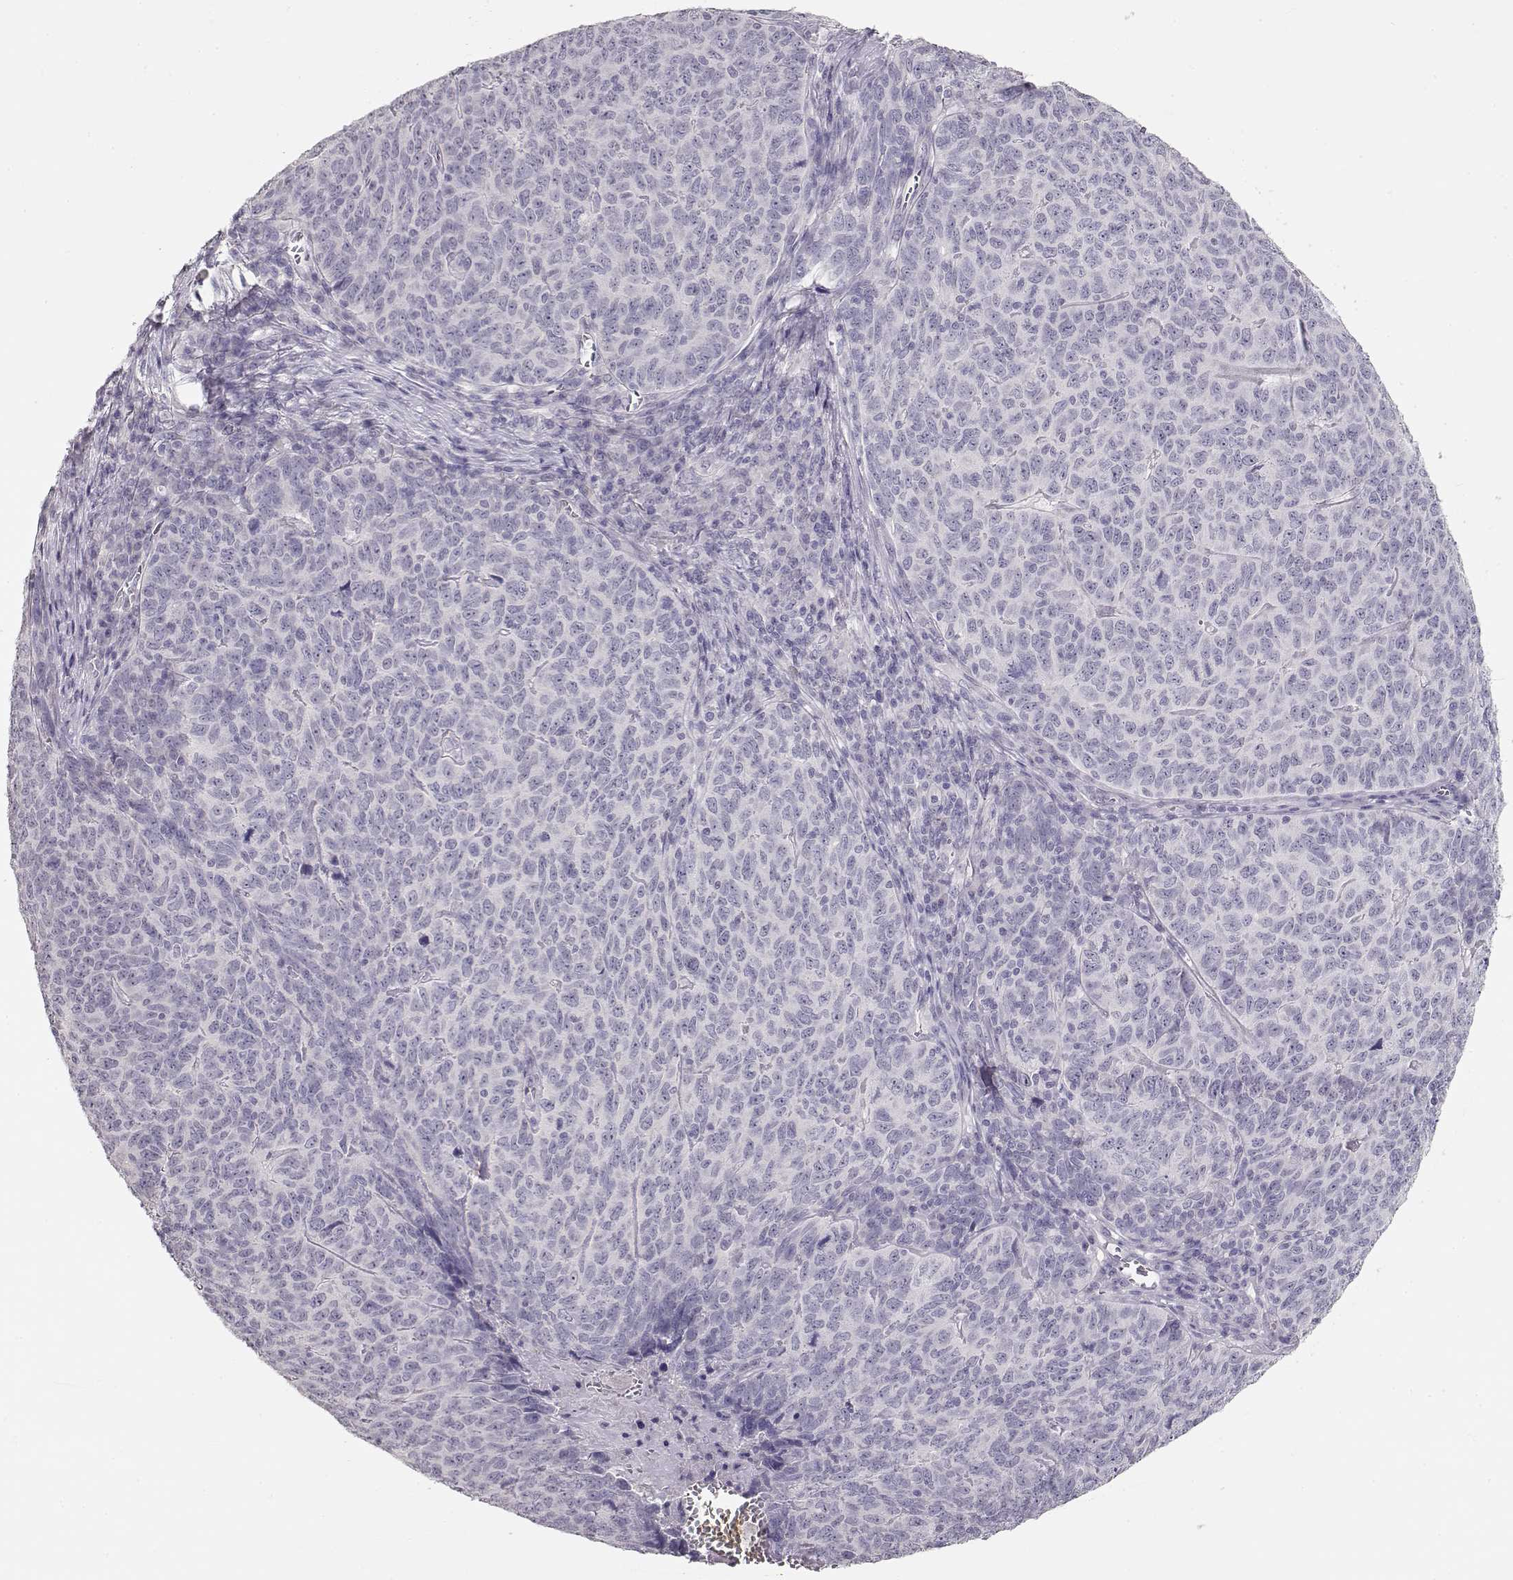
{"staining": {"intensity": "negative", "quantity": "none", "location": "none"}, "tissue": "skin cancer", "cell_type": "Tumor cells", "image_type": "cancer", "snomed": [{"axis": "morphology", "description": "Squamous cell carcinoma, NOS"}, {"axis": "topography", "description": "Skin"}, {"axis": "topography", "description": "Anal"}], "caption": "Photomicrograph shows no protein positivity in tumor cells of skin squamous cell carcinoma tissue. (DAB immunohistochemistry, high magnification).", "gene": "MAGEC1", "patient": {"sex": "female", "age": 51}}